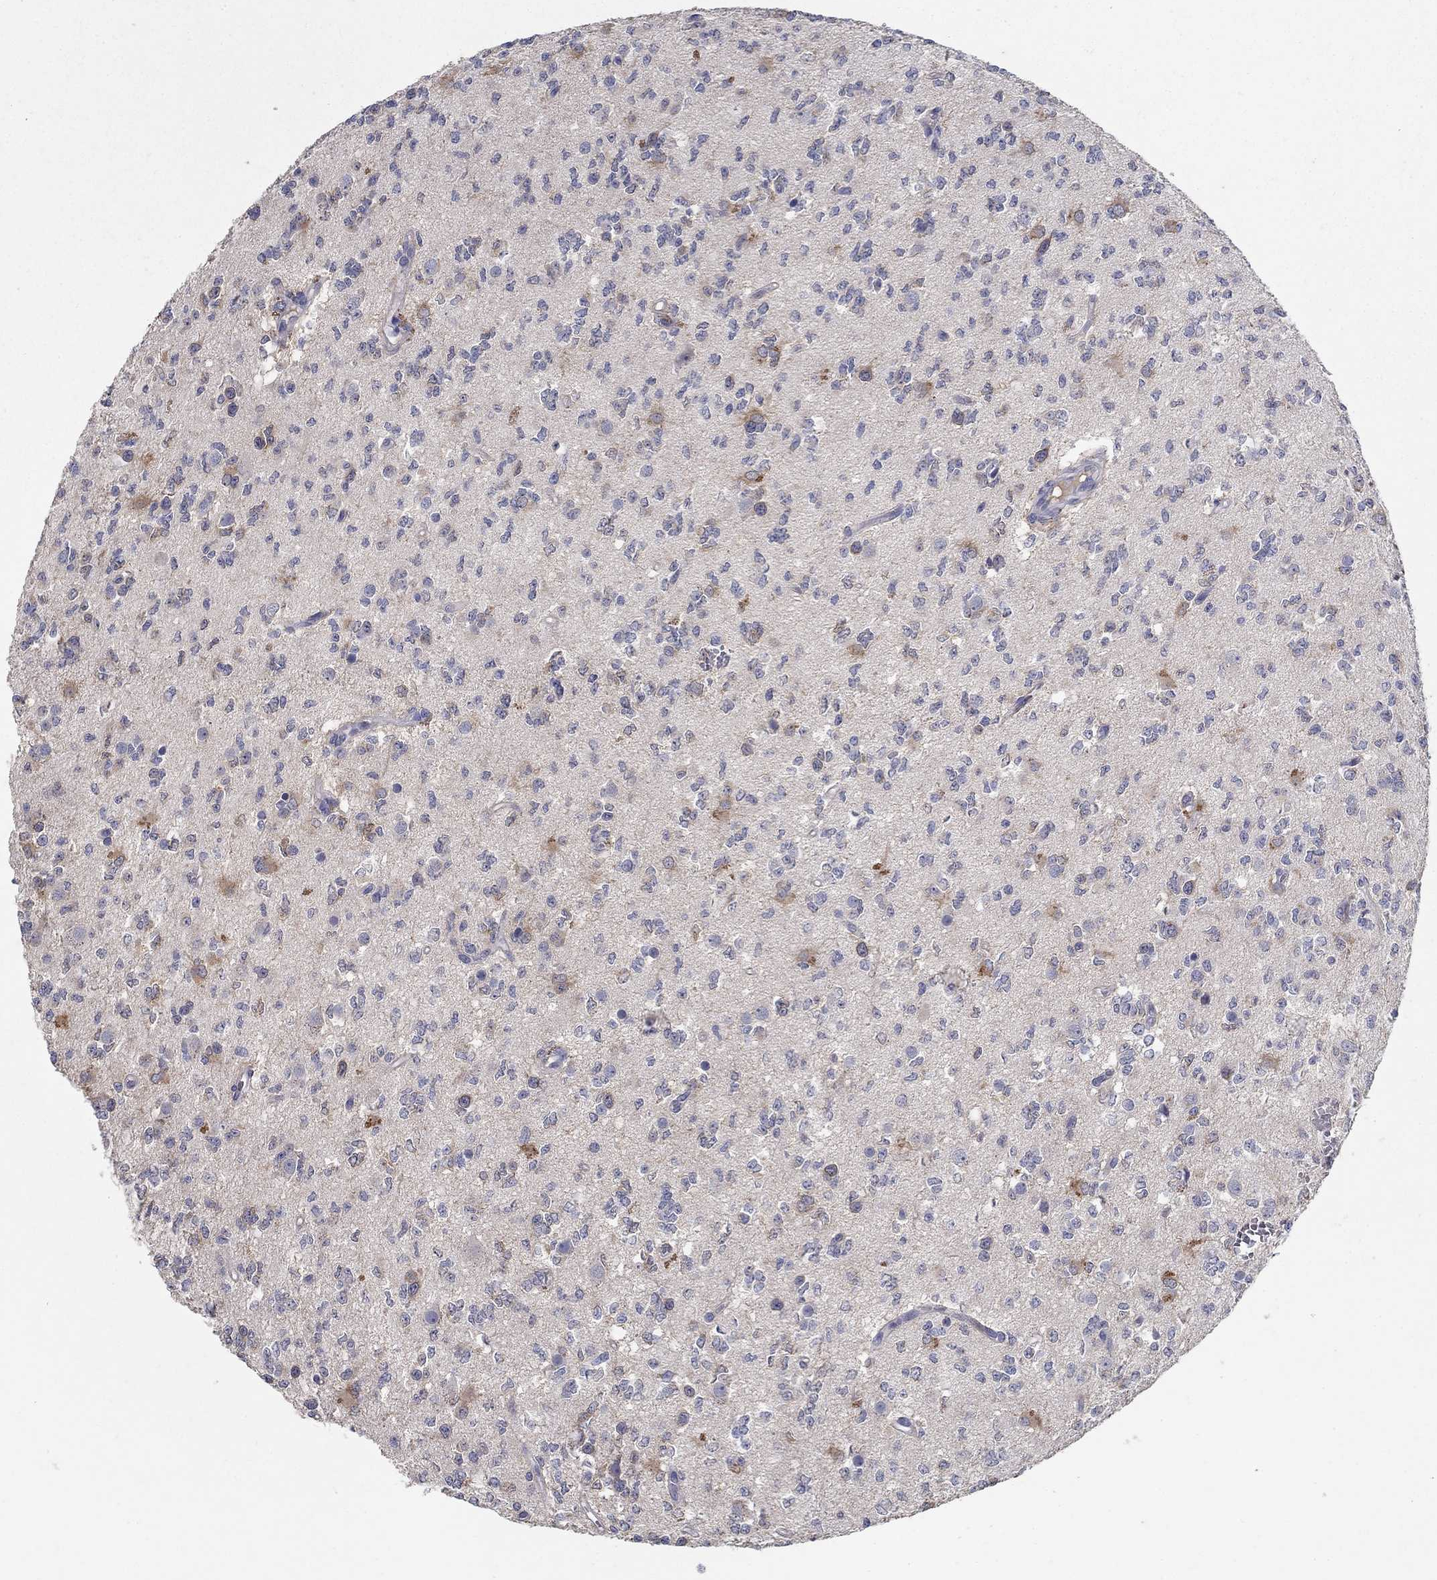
{"staining": {"intensity": "moderate", "quantity": "<25%", "location": "cytoplasmic/membranous"}, "tissue": "glioma", "cell_type": "Tumor cells", "image_type": "cancer", "snomed": [{"axis": "morphology", "description": "Glioma, malignant, Low grade"}, {"axis": "topography", "description": "Brain"}], "caption": "This image reveals glioma stained with immunohistochemistry (IHC) to label a protein in brown. The cytoplasmic/membranous of tumor cells show moderate positivity for the protein. Nuclei are counter-stained blue.", "gene": "PROZ", "patient": {"sex": "female", "age": 45}}